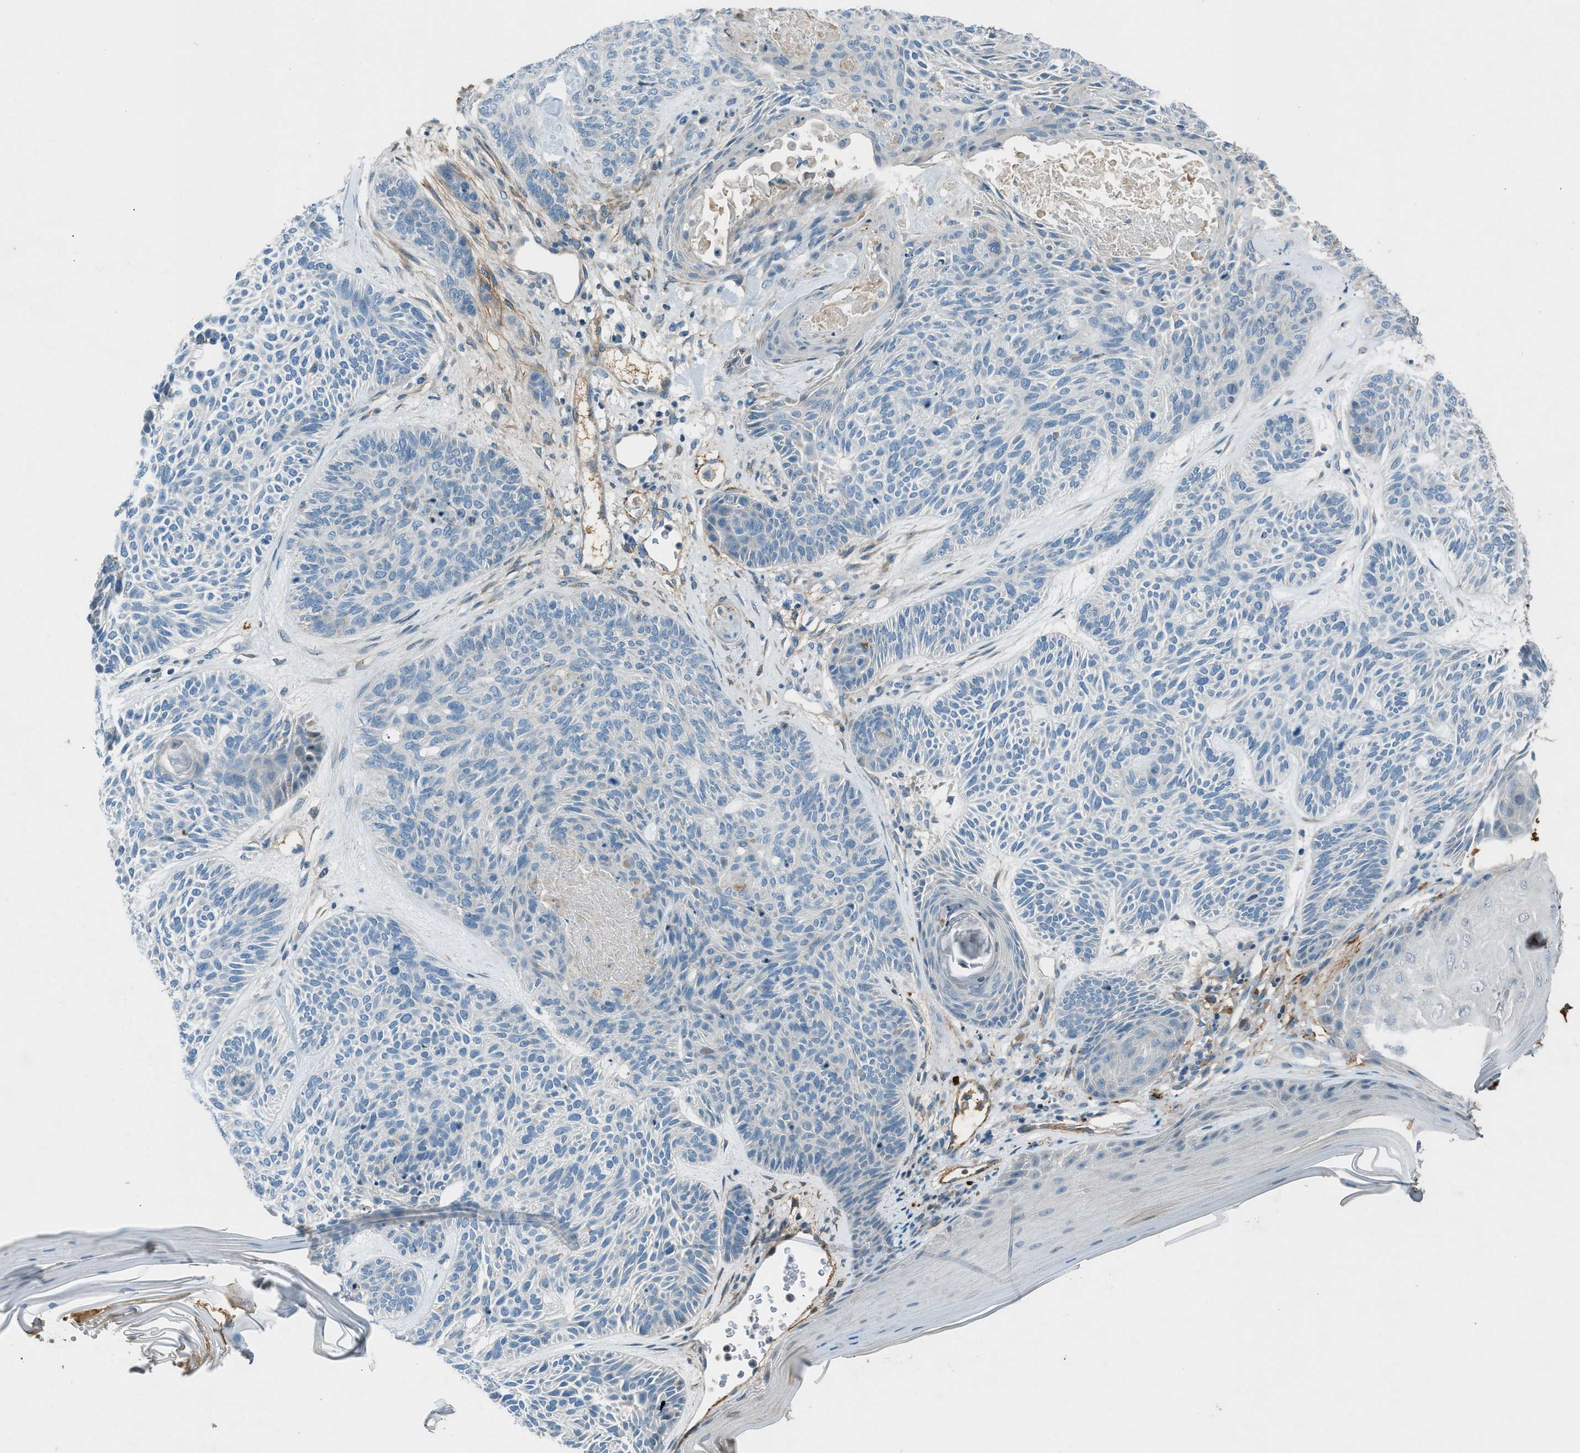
{"staining": {"intensity": "negative", "quantity": "none", "location": "none"}, "tissue": "skin cancer", "cell_type": "Tumor cells", "image_type": "cancer", "snomed": [{"axis": "morphology", "description": "Basal cell carcinoma"}, {"axis": "topography", "description": "Skin"}], "caption": "Tumor cells show no significant expression in skin basal cell carcinoma.", "gene": "FBLN2", "patient": {"sex": "male", "age": 55}}